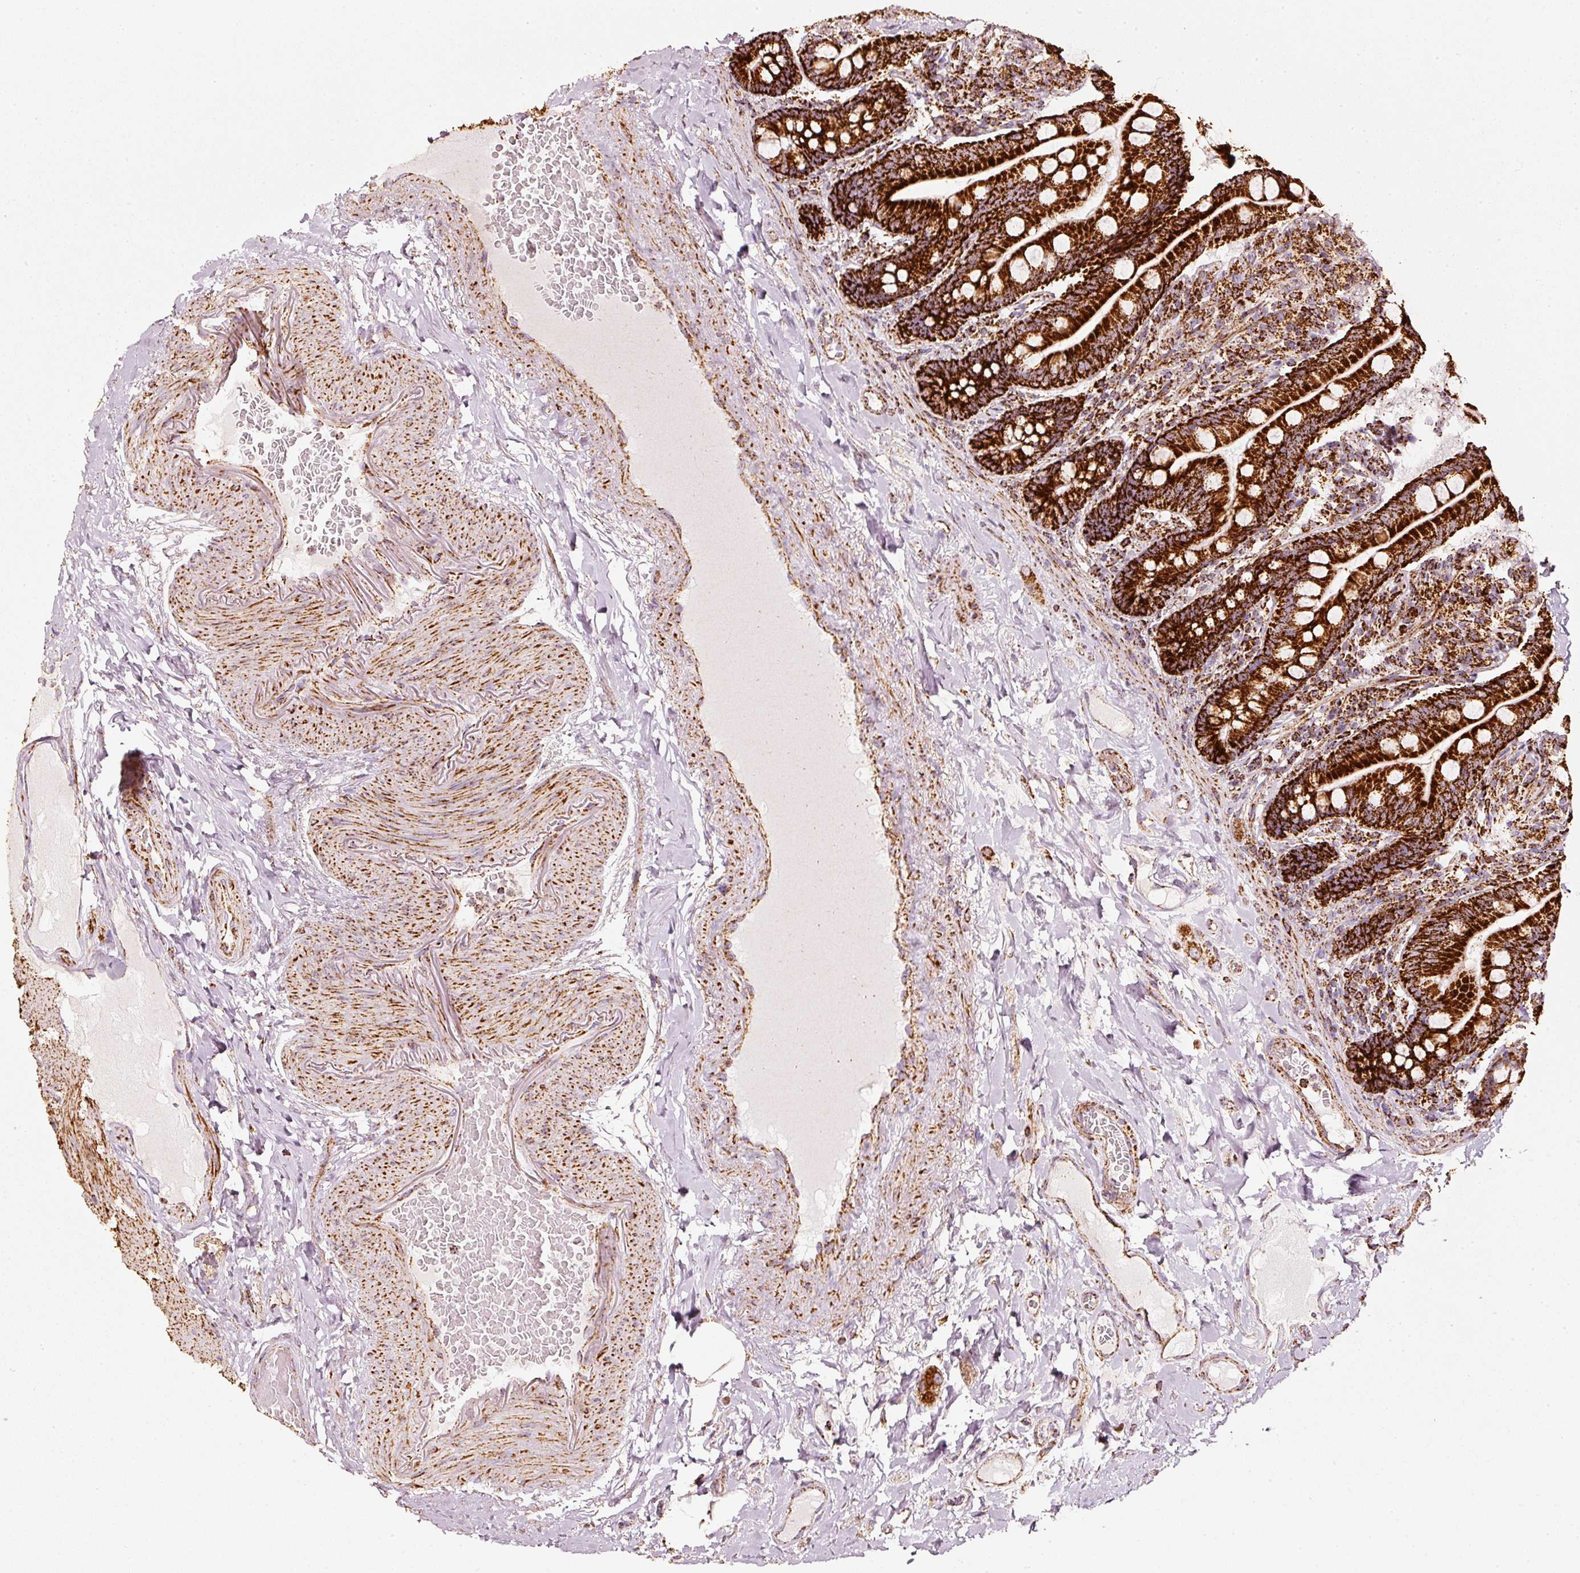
{"staining": {"intensity": "strong", "quantity": ">75%", "location": "cytoplasmic/membranous"}, "tissue": "small intestine", "cell_type": "Glandular cells", "image_type": "normal", "snomed": [{"axis": "morphology", "description": "Normal tissue, NOS"}, {"axis": "topography", "description": "Small intestine"}], "caption": "Protein staining of benign small intestine demonstrates strong cytoplasmic/membranous positivity in approximately >75% of glandular cells.", "gene": "UQCRC1", "patient": {"sex": "female", "age": 64}}